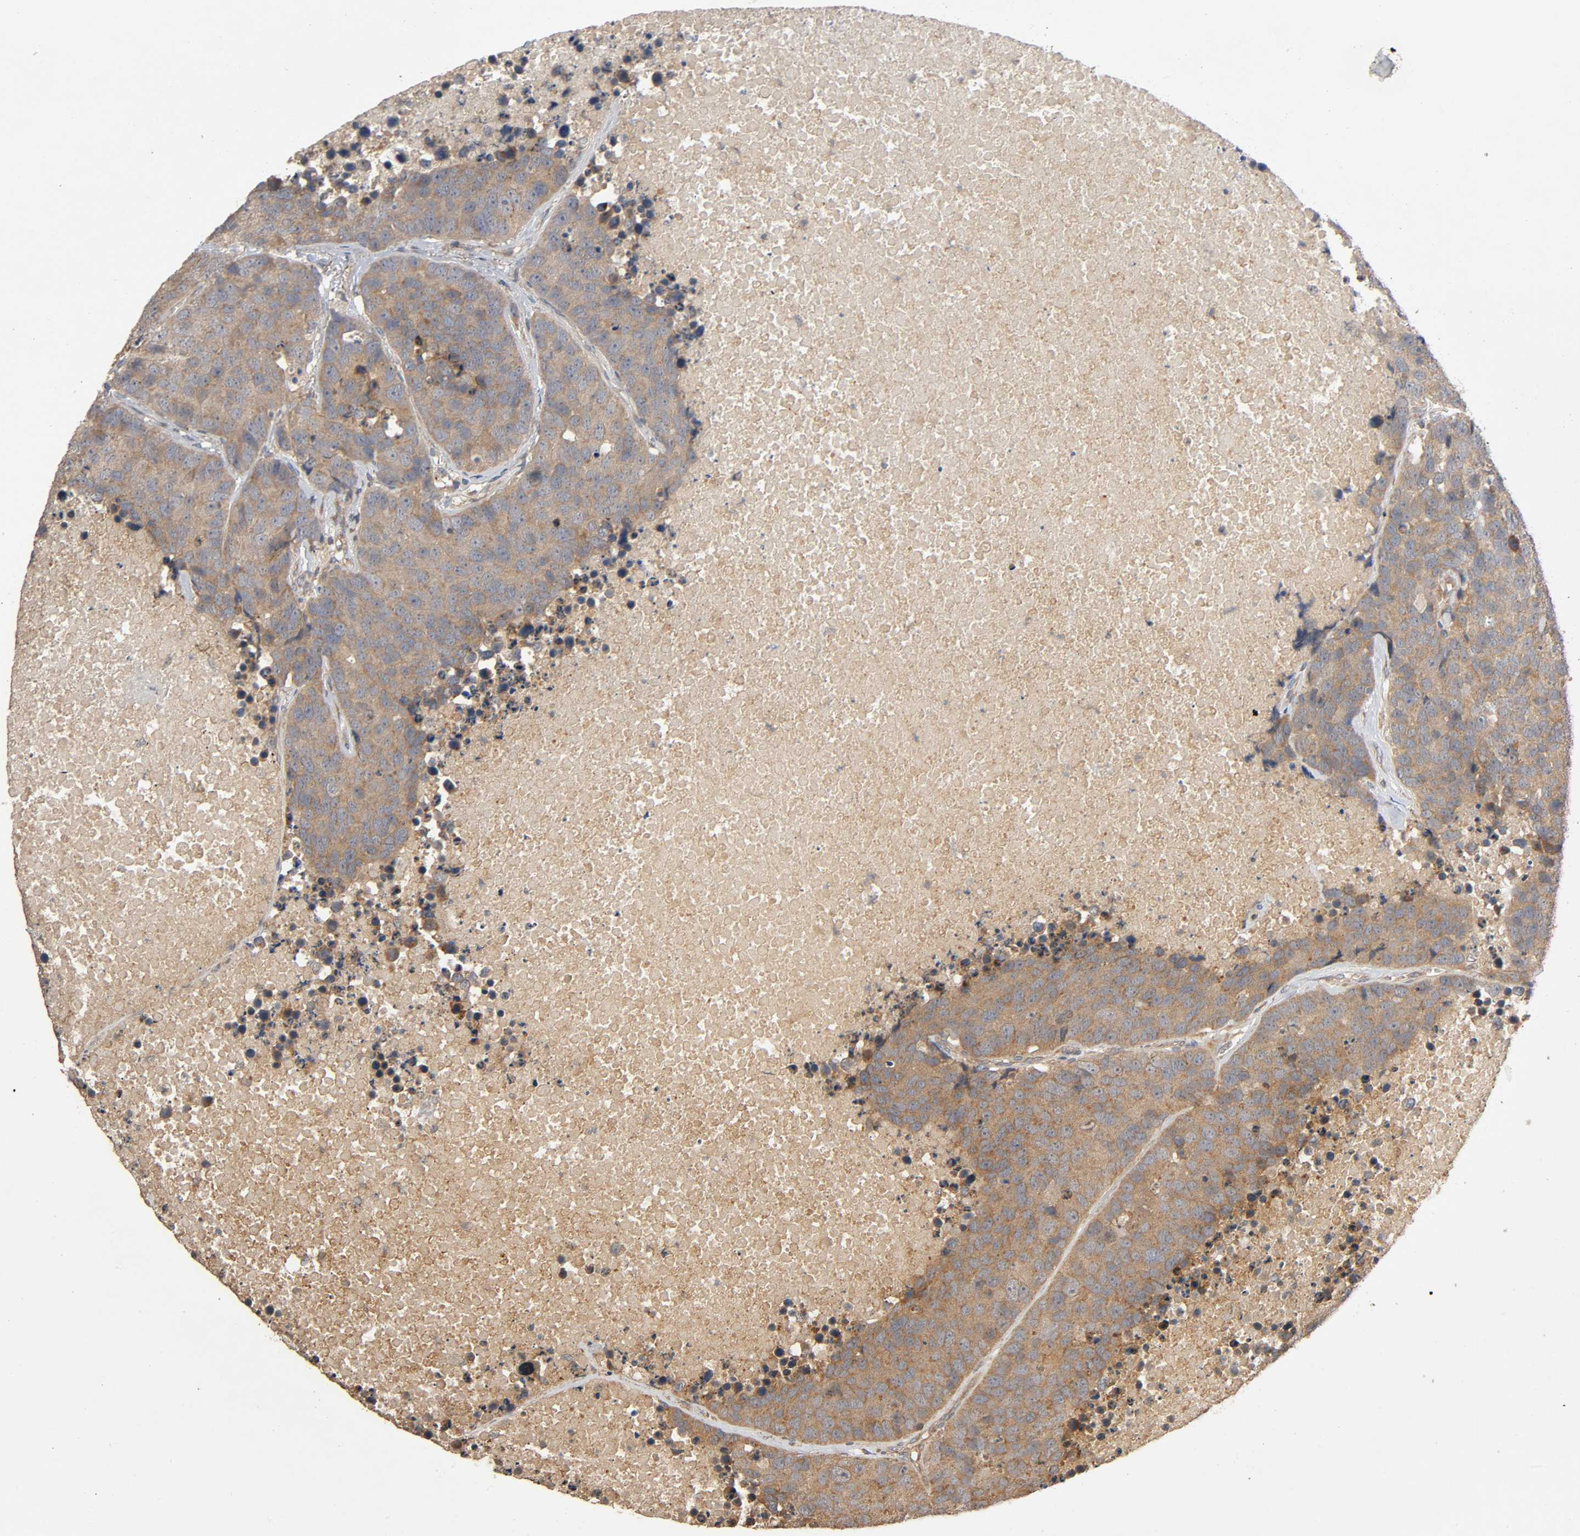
{"staining": {"intensity": "weak", "quantity": ">75%", "location": "cytoplasmic/membranous"}, "tissue": "carcinoid", "cell_type": "Tumor cells", "image_type": "cancer", "snomed": [{"axis": "morphology", "description": "Carcinoid, malignant, NOS"}, {"axis": "topography", "description": "Lung"}], "caption": "An immunohistochemistry photomicrograph of neoplastic tissue is shown. Protein staining in brown highlights weak cytoplasmic/membranous positivity in carcinoid within tumor cells.", "gene": "SGSM1", "patient": {"sex": "male", "age": 60}}